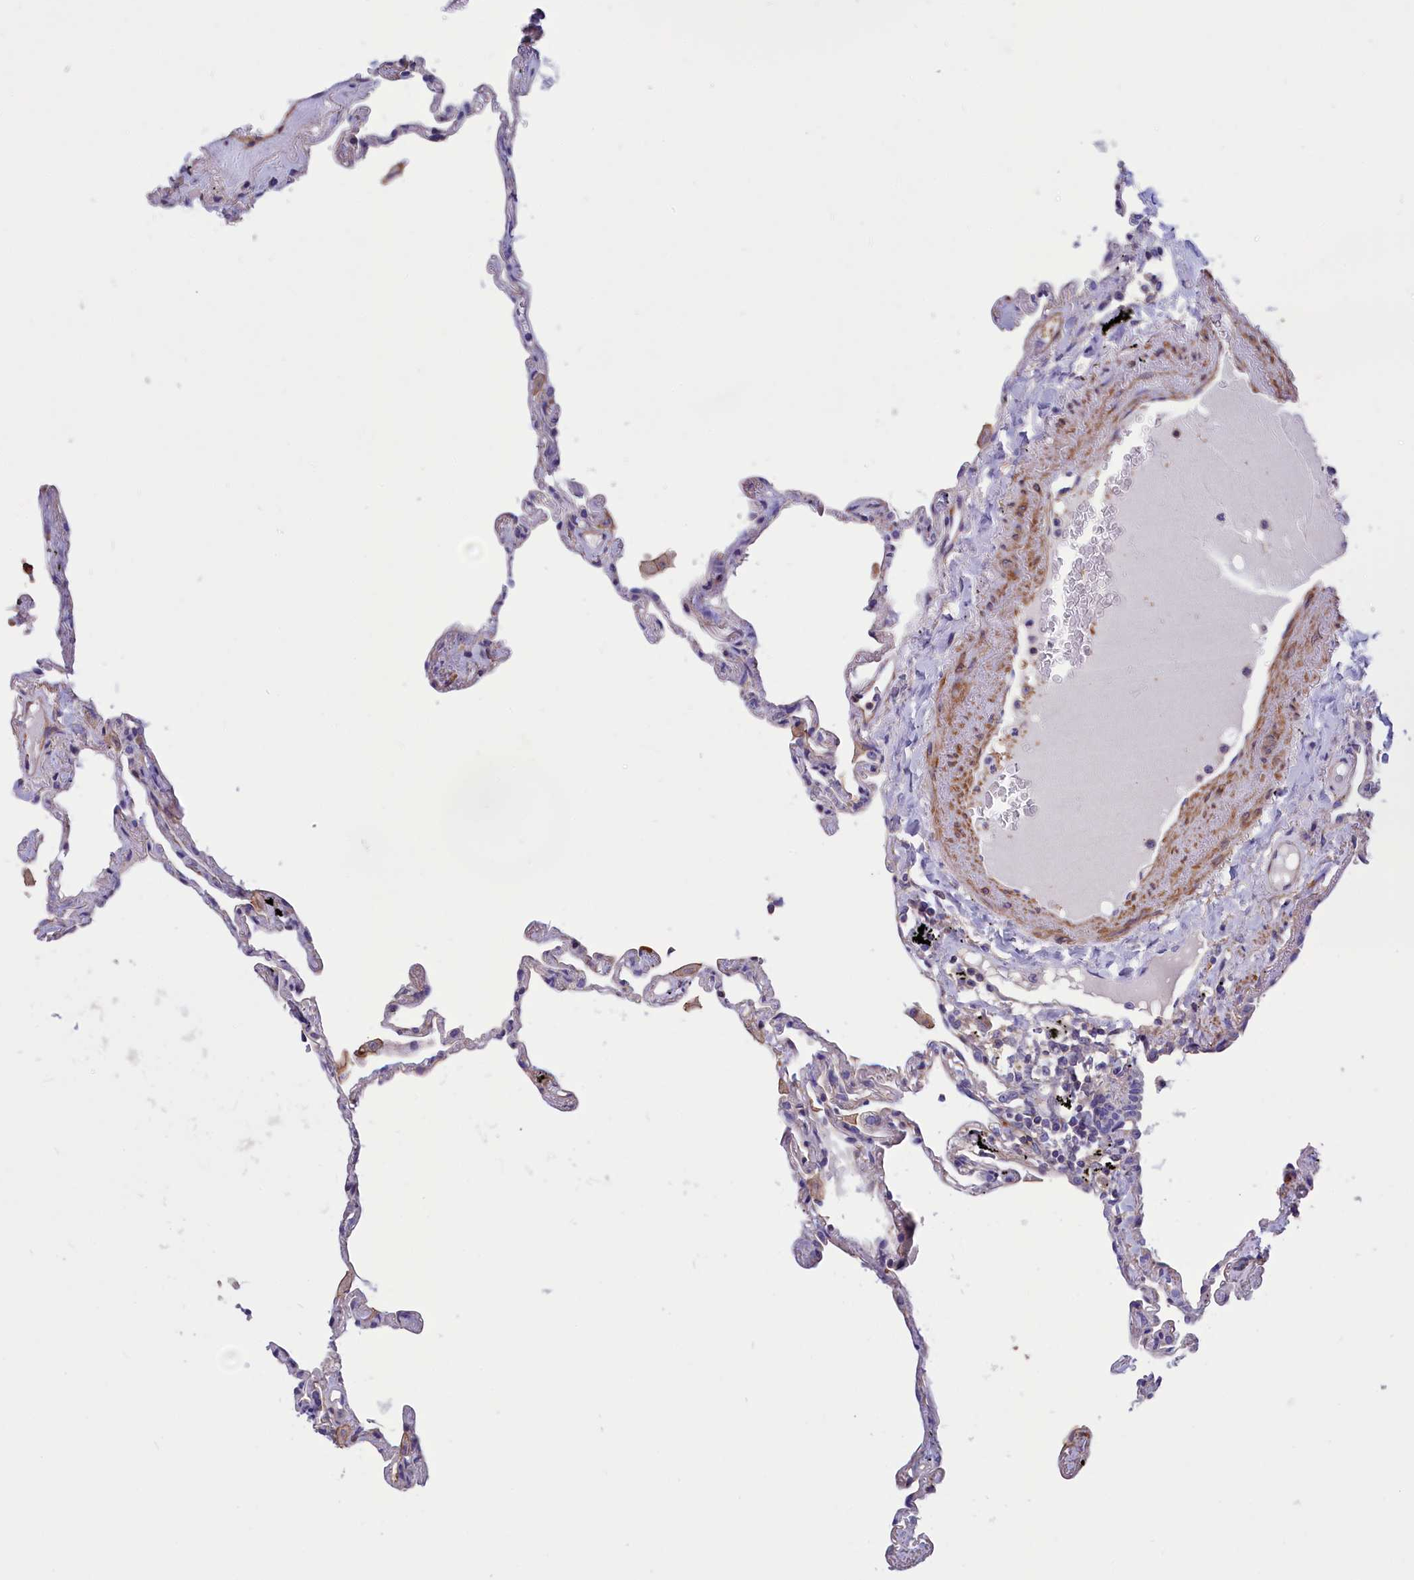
{"staining": {"intensity": "negative", "quantity": "none", "location": "none"}, "tissue": "lung", "cell_type": "Alveolar cells", "image_type": "normal", "snomed": [{"axis": "morphology", "description": "Normal tissue, NOS"}, {"axis": "topography", "description": "Lung"}], "caption": "This histopathology image is of unremarkable lung stained with immunohistochemistry (IHC) to label a protein in brown with the nuclei are counter-stained blue. There is no staining in alveolar cells.", "gene": "AMDHD2", "patient": {"sex": "female", "age": 67}}